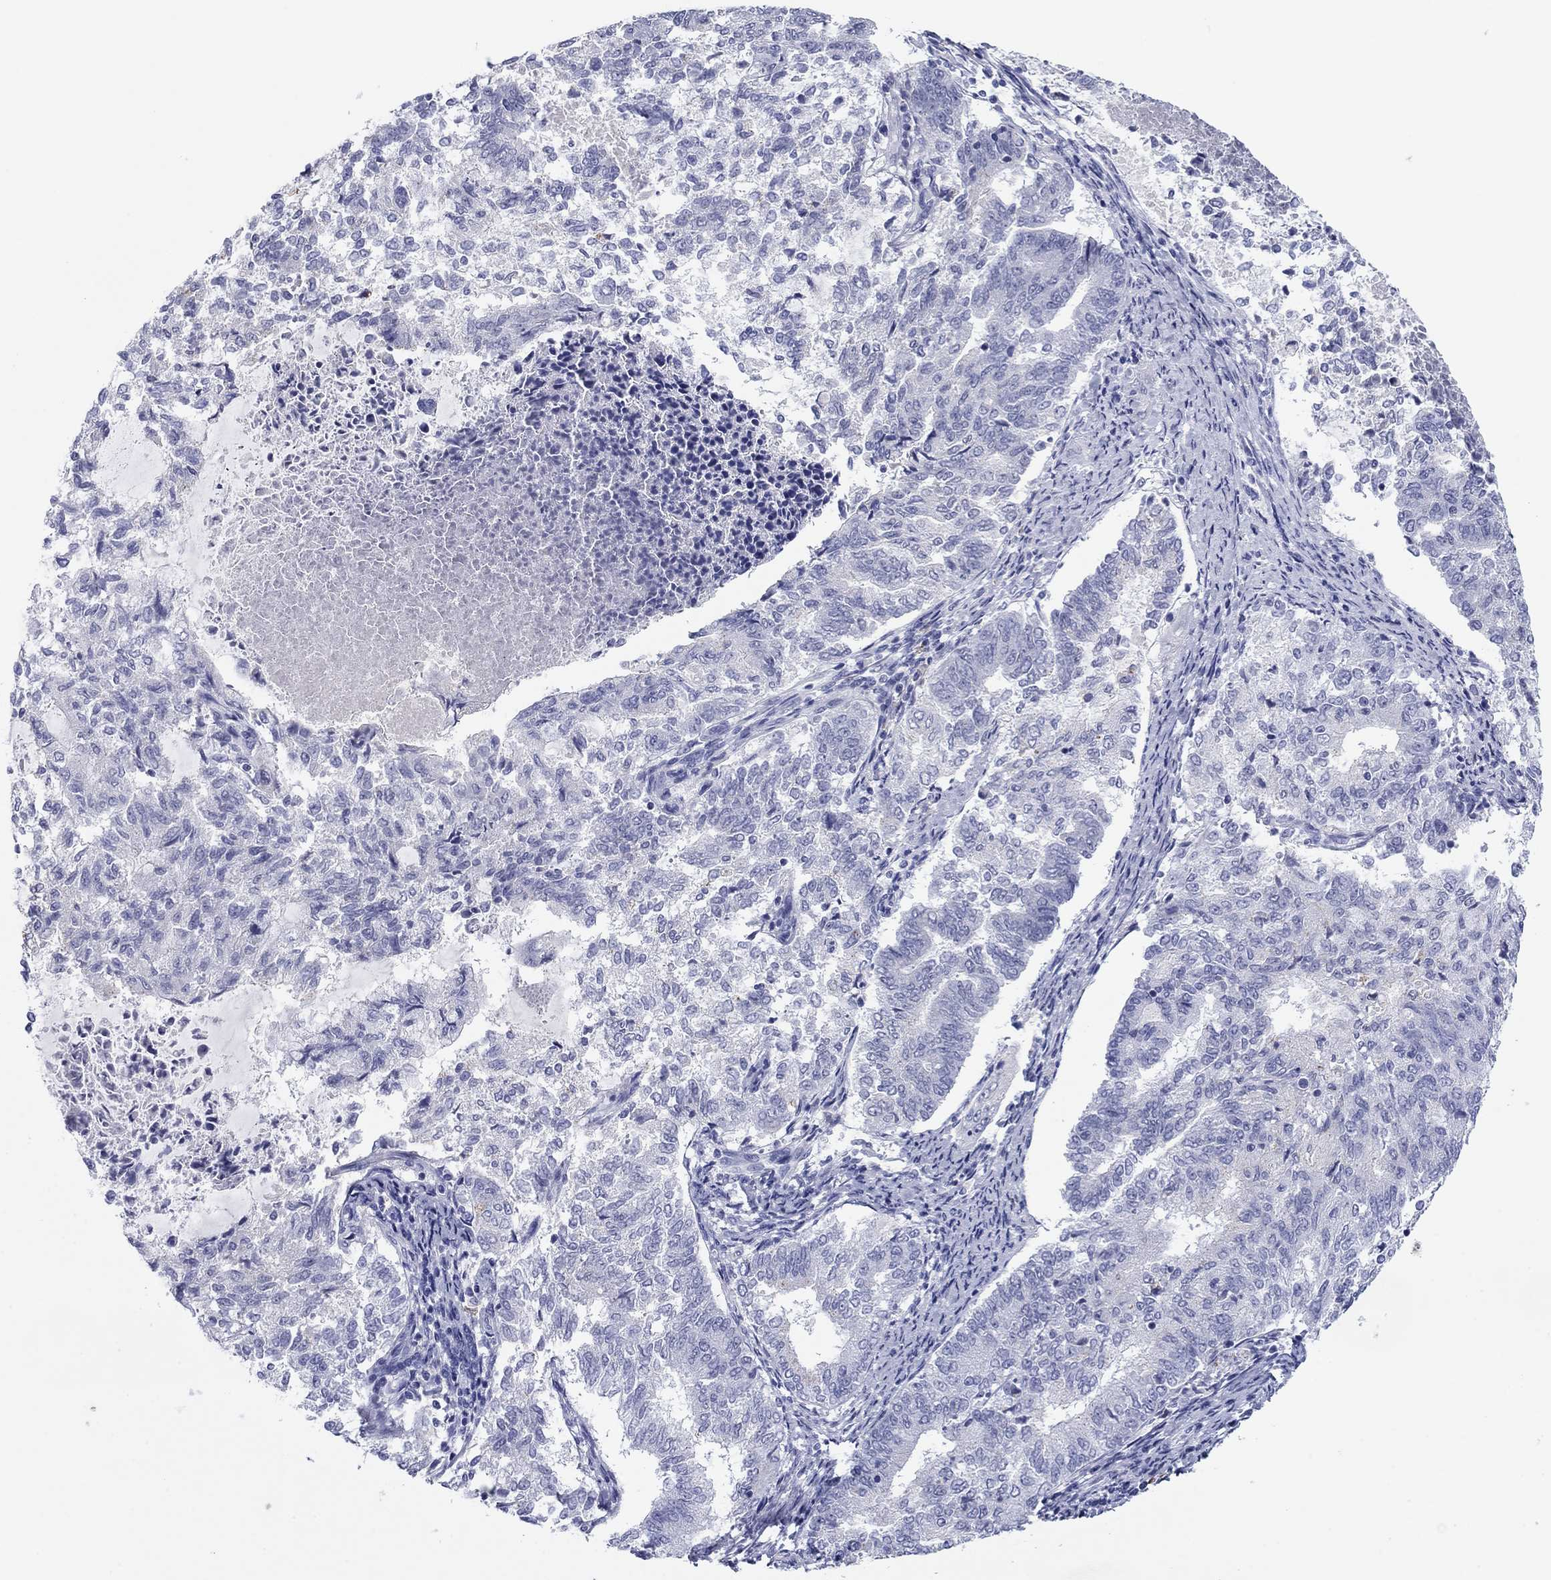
{"staining": {"intensity": "negative", "quantity": "none", "location": "none"}, "tissue": "endometrial cancer", "cell_type": "Tumor cells", "image_type": "cancer", "snomed": [{"axis": "morphology", "description": "Adenocarcinoma, NOS"}, {"axis": "topography", "description": "Endometrium"}], "caption": "Immunohistochemistry of human endometrial cancer demonstrates no expression in tumor cells. The staining was performed using DAB to visualize the protein expression in brown, while the nuclei were stained in blue with hematoxylin (Magnification: 20x).", "gene": "TCFL5", "patient": {"sex": "female", "age": 65}}